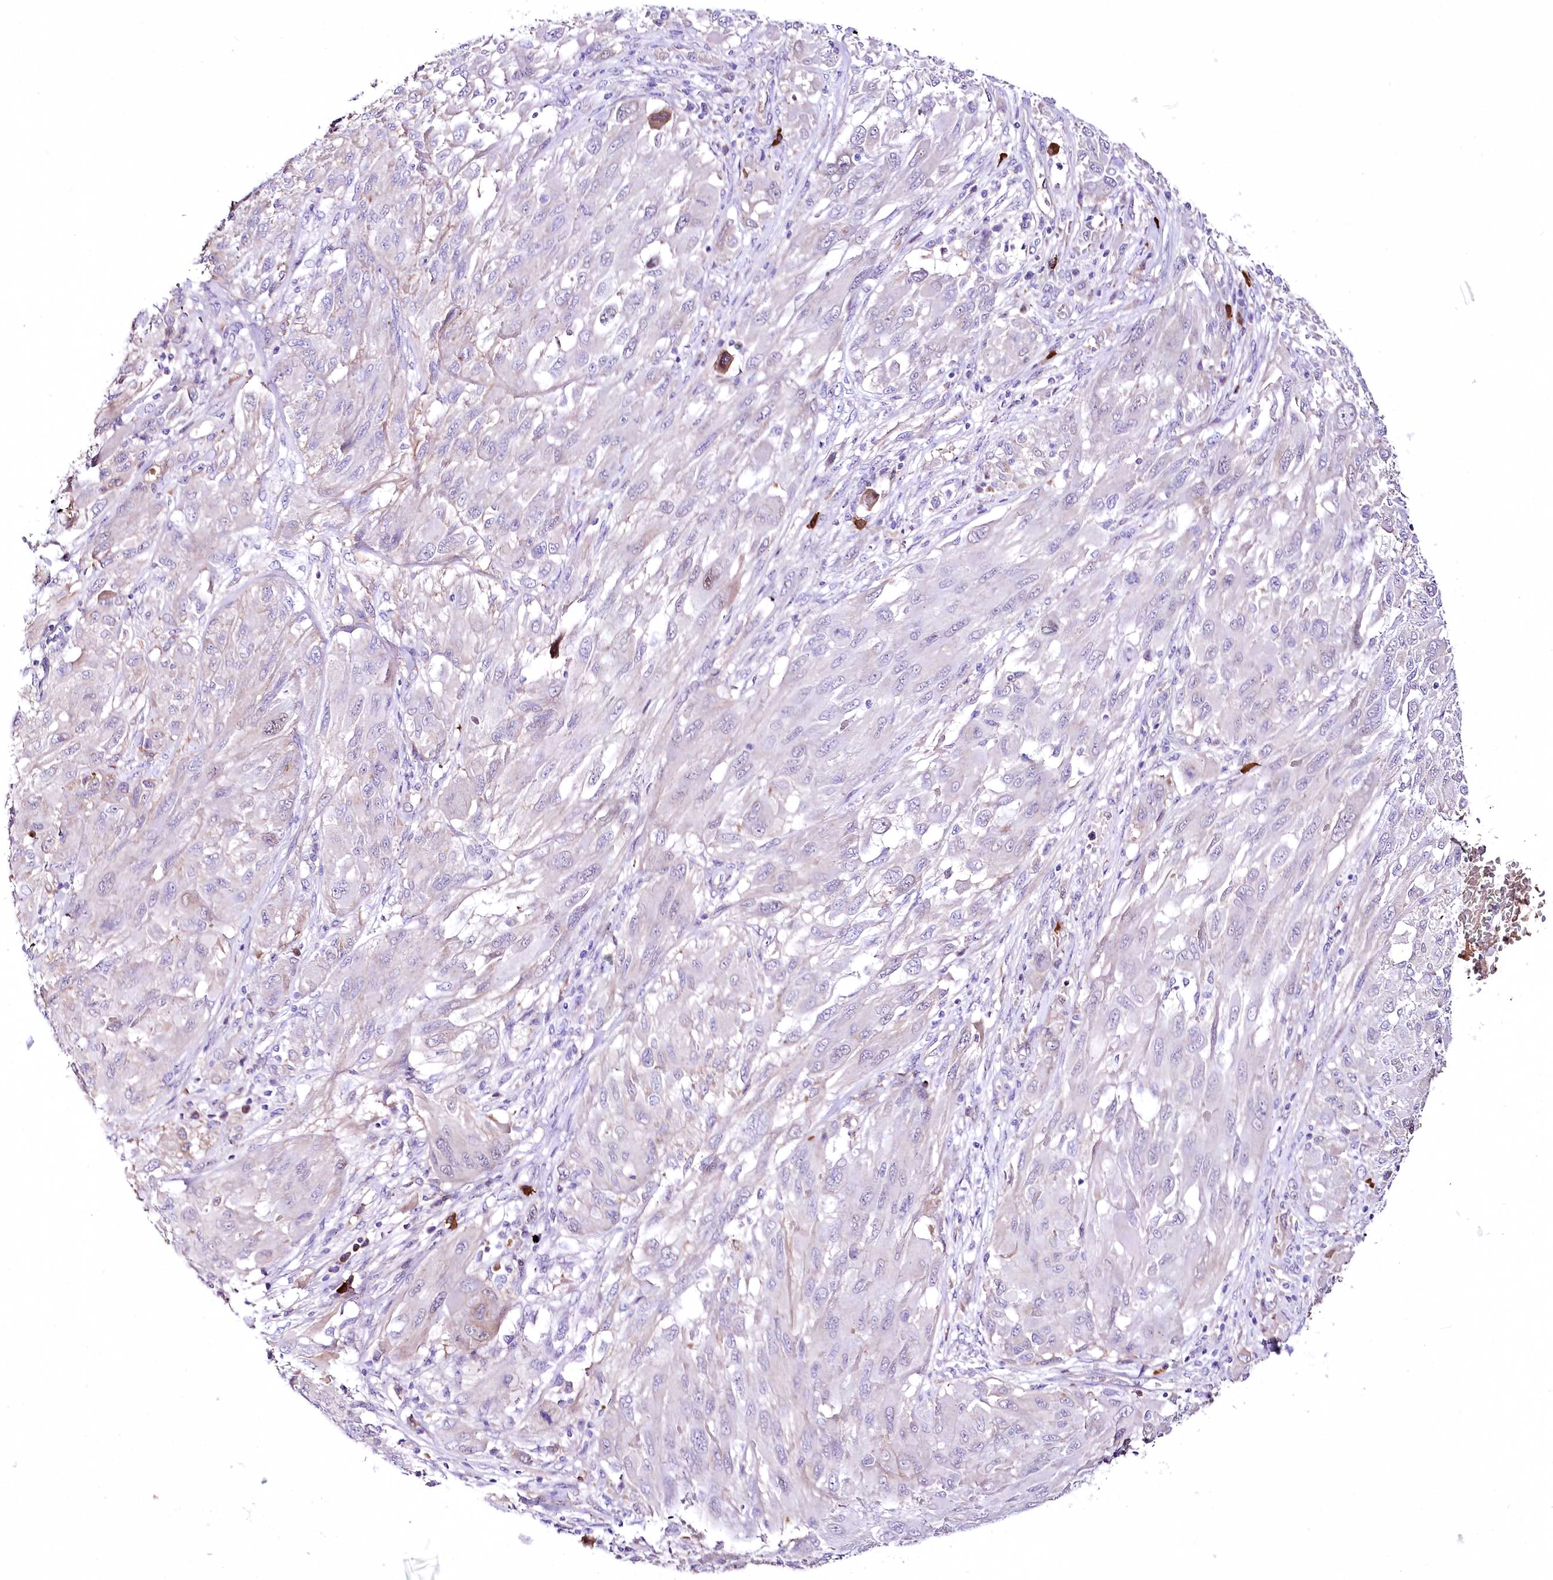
{"staining": {"intensity": "negative", "quantity": "none", "location": "none"}, "tissue": "melanoma", "cell_type": "Tumor cells", "image_type": "cancer", "snomed": [{"axis": "morphology", "description": "Malignant melanoma, NOS"}, {"axis": "topography", "description": "Skin"}], "caption": "The histopathology image shows no staining of tumor cells in melanoma. The staining is performed using DAB brown chromogen with nuclei counter-stained in using hematoxylin.", "gene": "CEP164", "patient": {"sex": "female", "age": 91}}